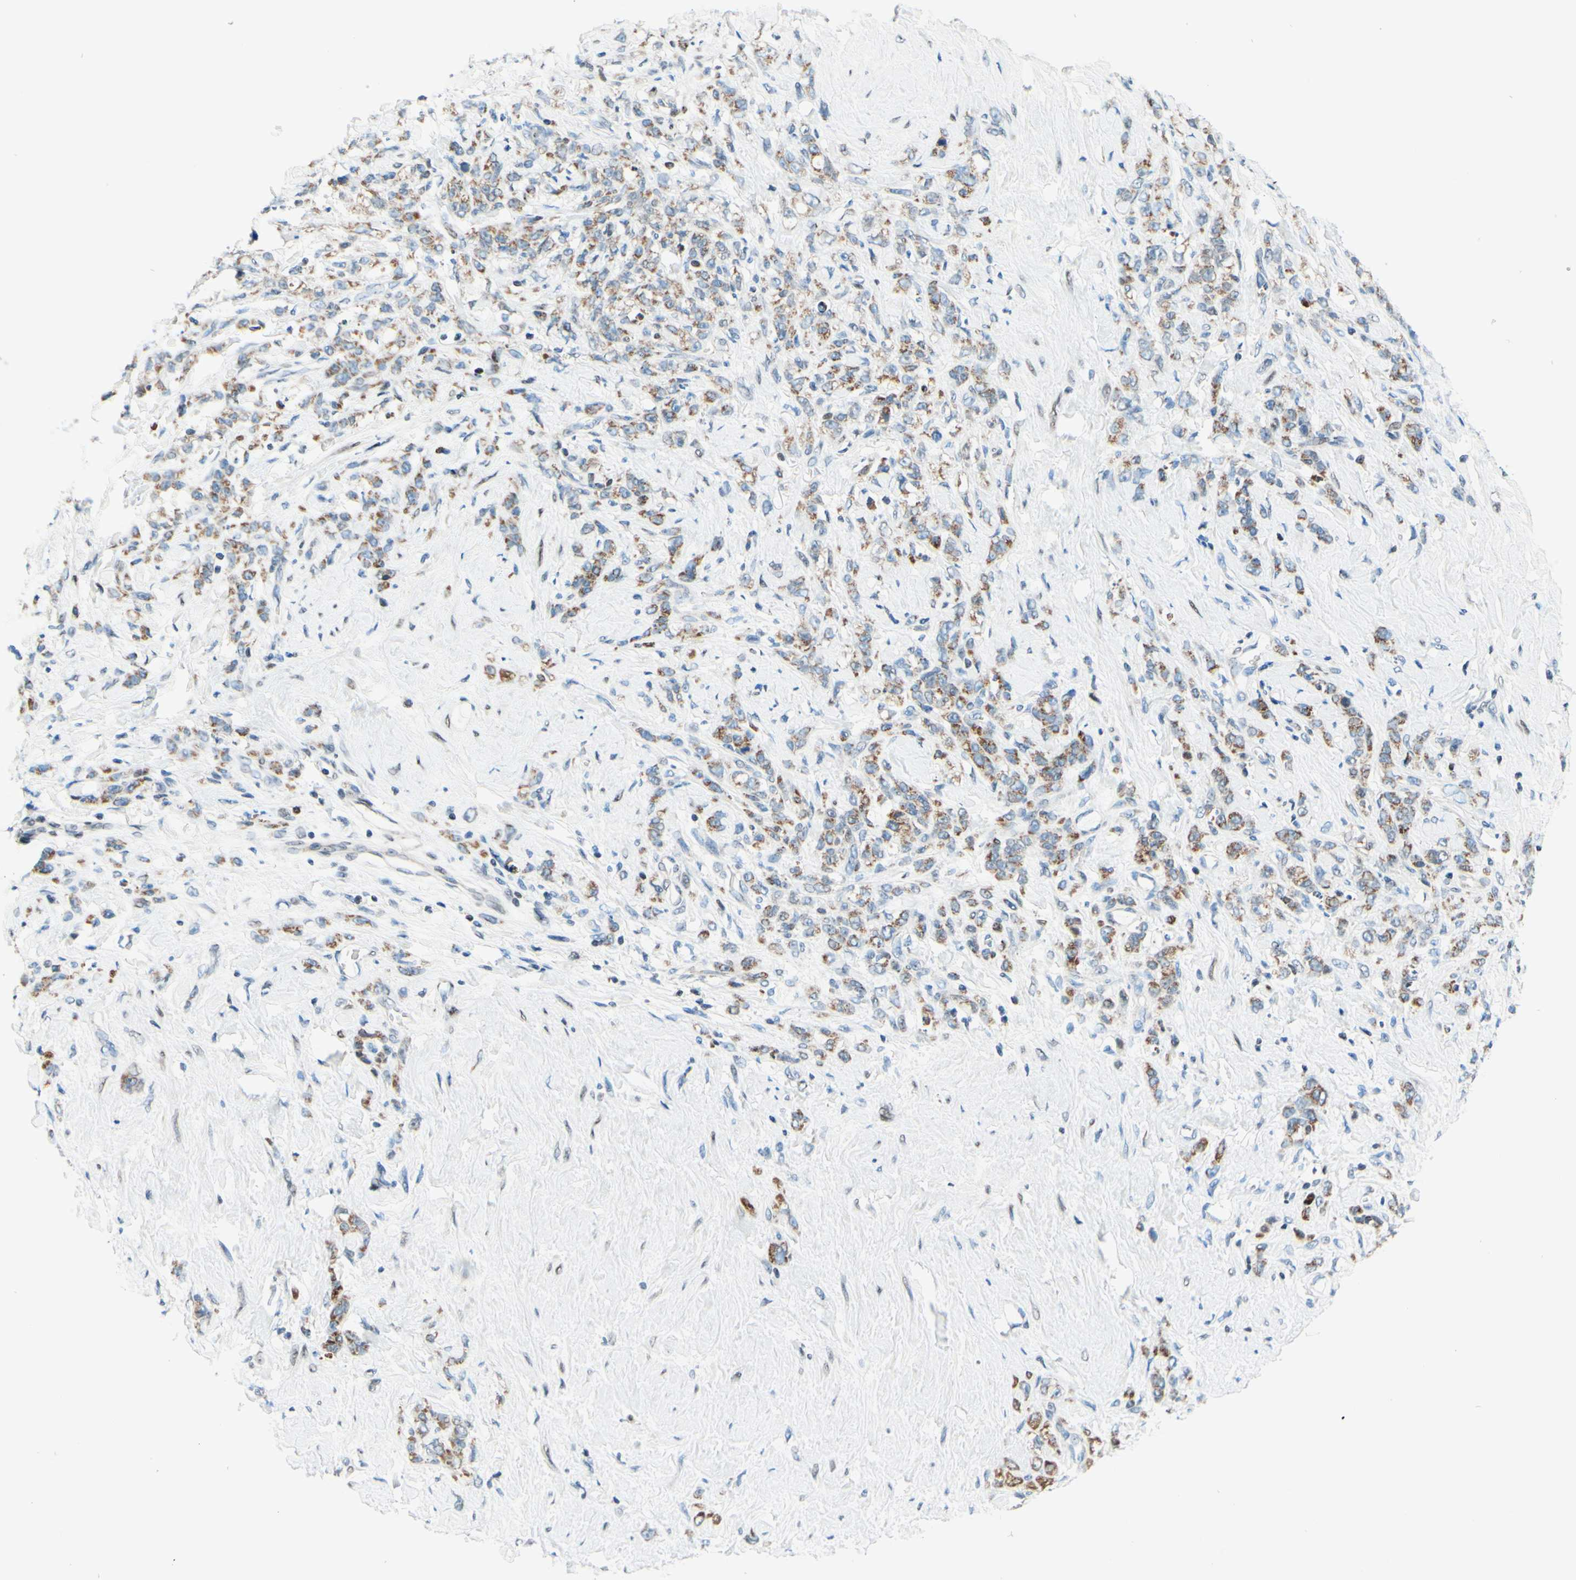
{"staining": {"intensity": "moderate", "quantity": "25%-75%", "location": "cytoplasmic/membranous"}, "tissue": "stomach cancer", "cell_type": "Tumor cells", "image_type": "cancer", "snomed": [{"axis": "morphology", "description": "Adenocarcinoma, NOS"}, {"axis": "topography", "description": "Stomach"}], "caption": "Protein staining reveals moderate cytoplasmic/membranous staining in about 25%-75% of tumor cells in stomach adenocarcinoma.", "gene": "CBX7", "patient": {"sex": "male", "age": 82}}